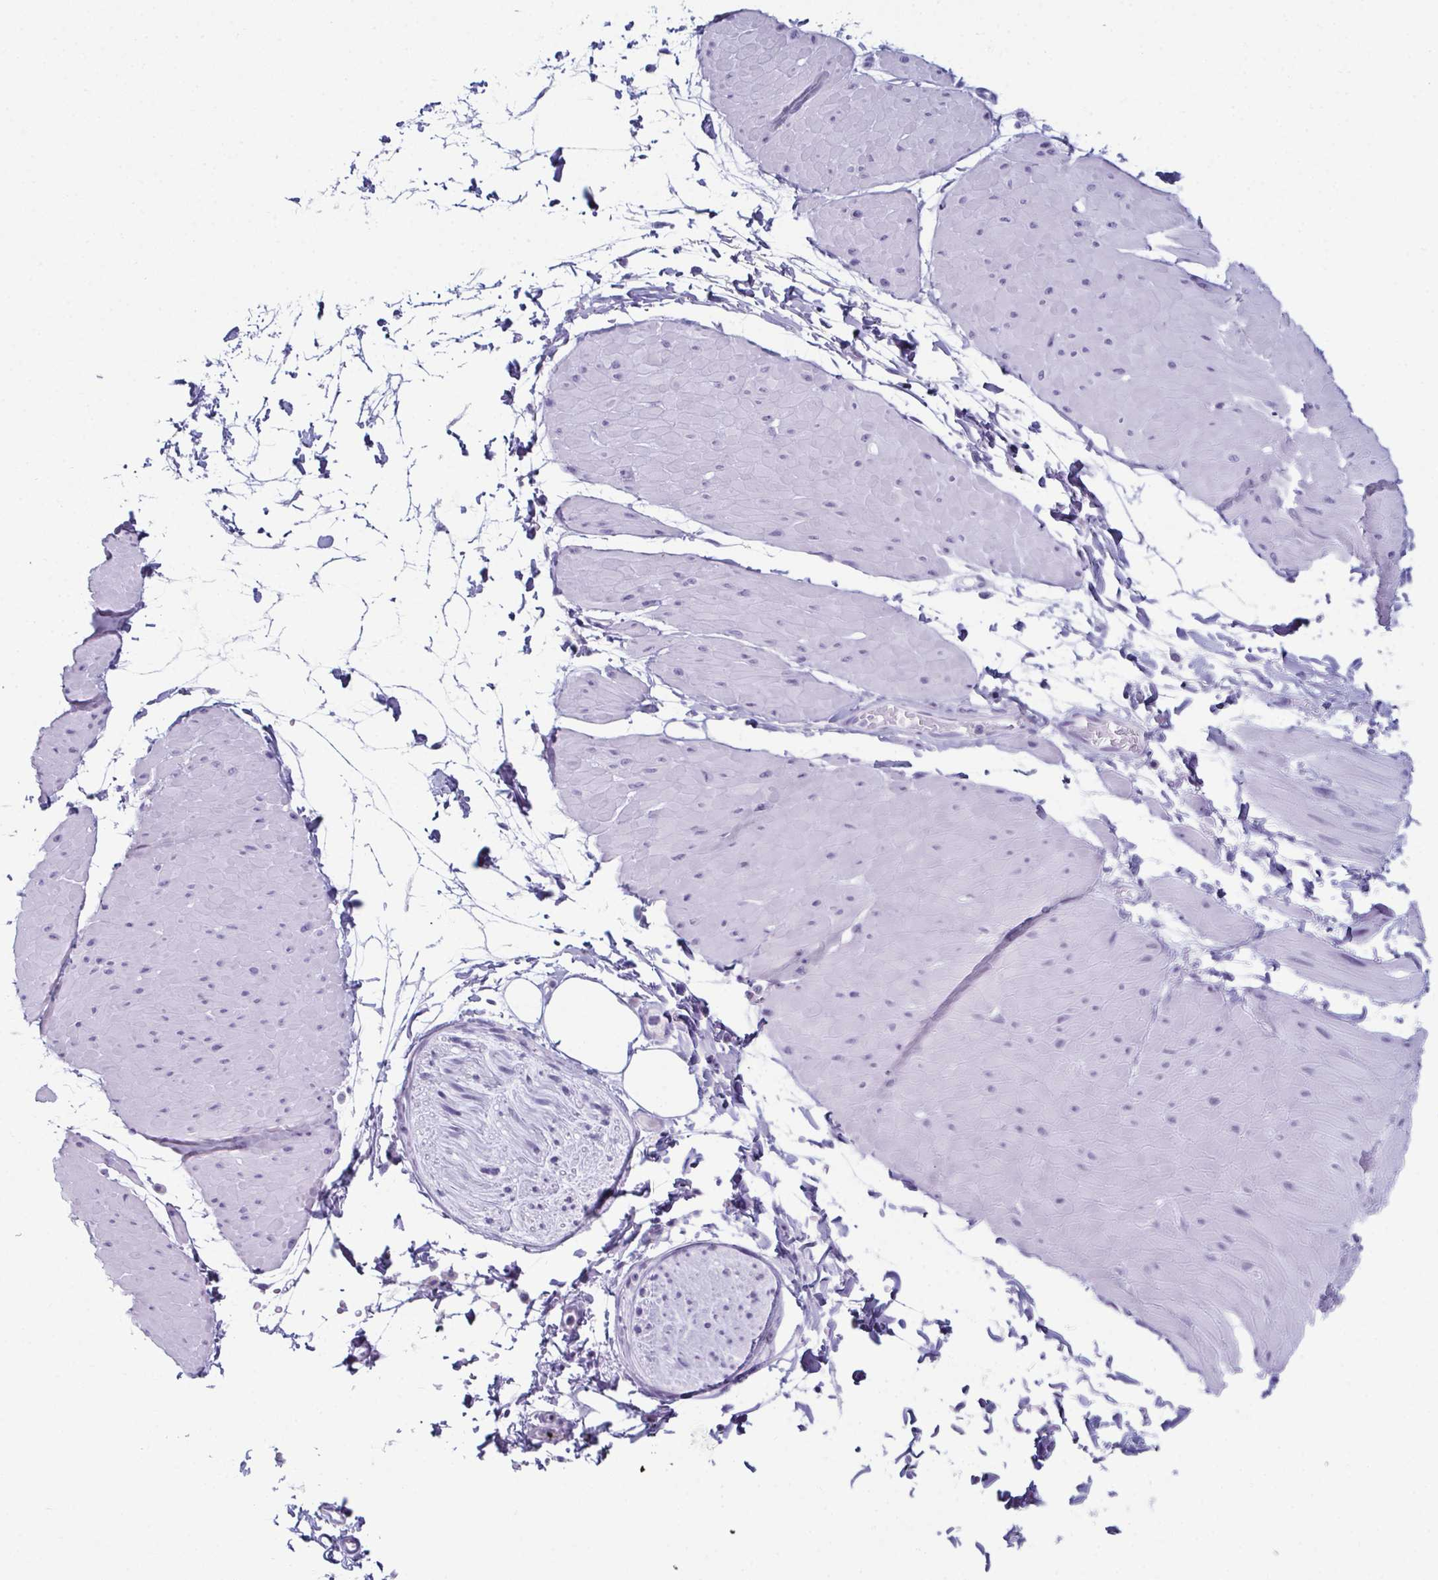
{"staining": {"intensity": "negative", "quantity": "none", "location": "none"}, "tissue": "adipose tissue", "cell_type": "Adipocytes", "image_type": "normal", "snomed": [{"axis": "morphology", "description": "Normal tissue, NOS"}, {"axis": "topography", "description": "Smooth muscle"}, {"axis": "topography", "description": "Peripheral nerve tissue"}], "caption": "Adipocytes show no significant protein staining in normal adipose tissue.", "gene": "ENKUR", "patient": {"sex": "male", "age": 58}}